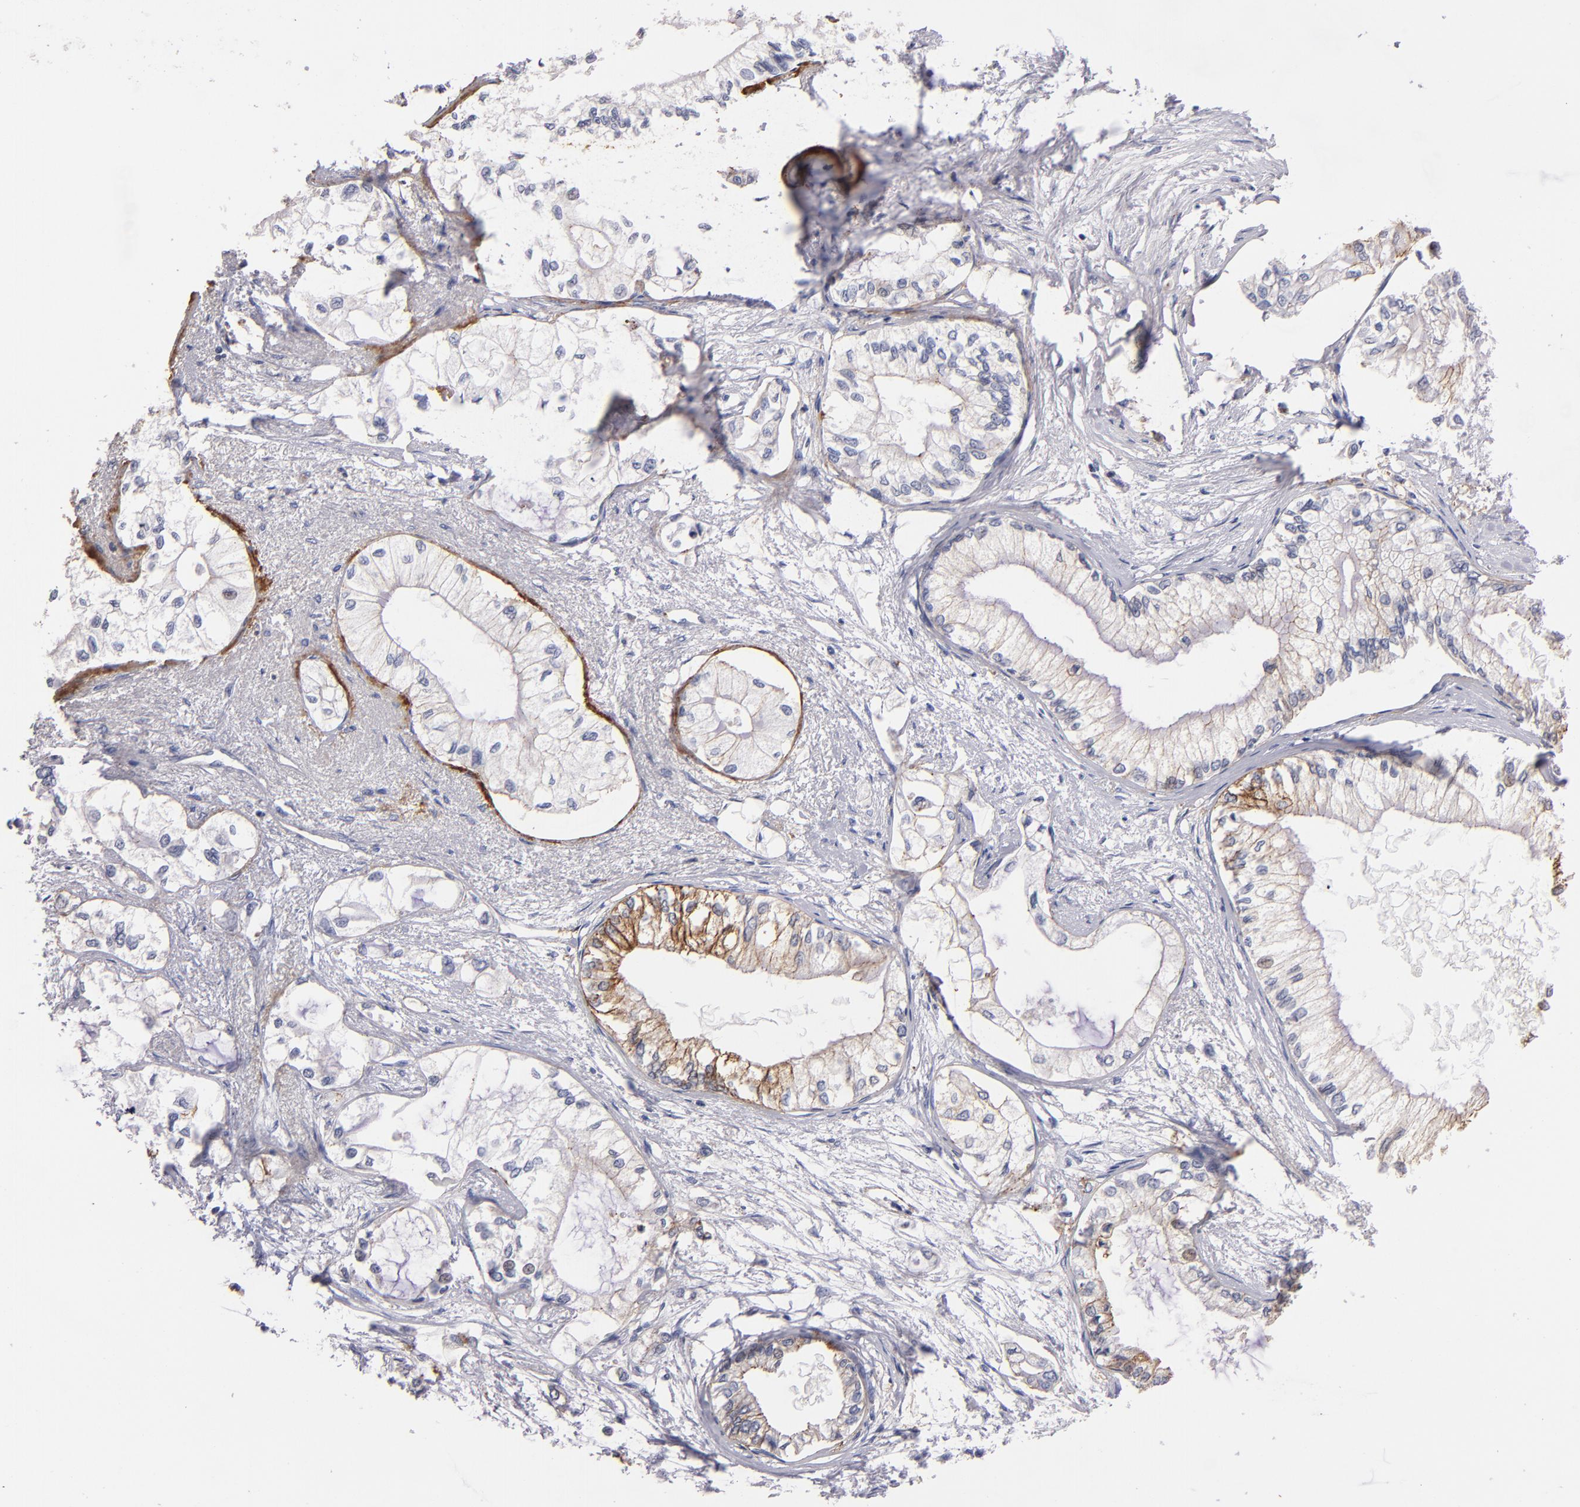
{"staining": {"intensity": "moderate", "quantity": "25%-75%", "location": "cytoplasmic/membranous"}, "tissue": "pancreatic cancer", "cell_type": "Tumor cells", "image_type": "cancer", "snomed": [{"axis": "morphology", "description": "Adenocarcinoma, NOS"}, {"axis": "topography", "description": "Pancreas"}], "caption": "Pancreatic cancer (adenocarcinoma) tissue reveals moderate cytoplasmic/membranous staining in approximately 25%-75% of tumor cells, visualized by immunohistochemistry. The staining was performed using DAB to visualize the protein expression in brown, while the nuclei were stained in blue with hematoxylin (Magnification: 20x).", "gene": "CLDN5", "patient": {"sex": "male", "age": 79}}